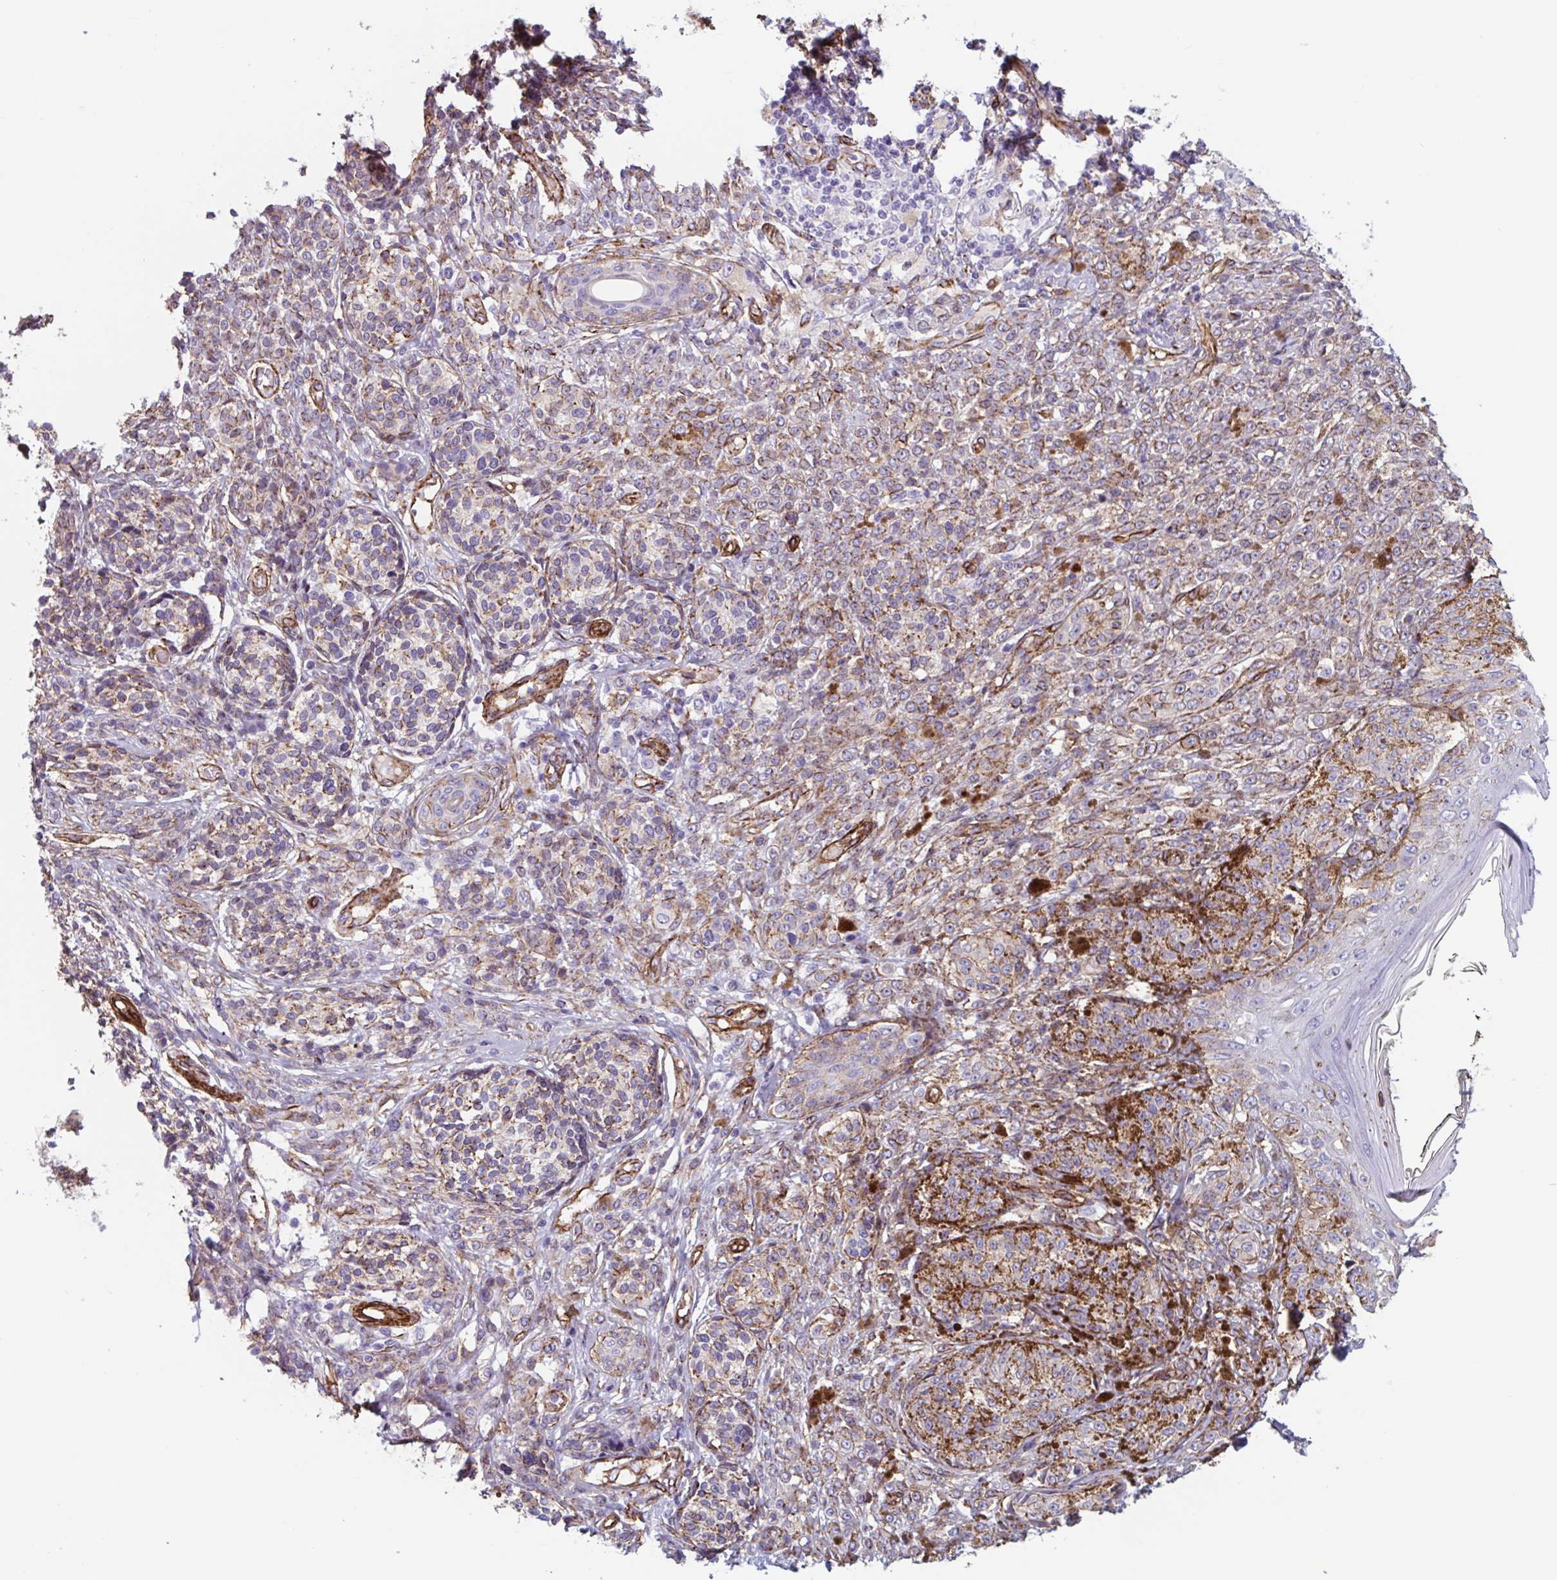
{"staining": {"intensity": "negative", "quantity": "none", "location": "none"}, "tissue": "melanoma", "cell_type": "Tumor cells", "image_type": "cancer", "snomed": [{"axis": "morphology", "description": "Malignant melanoma, NOS"}, {"axis": "topography", "description": "Skin"}], "caption": "Tumor cells are negative for brown protein staining in melanoma.", "gene": "CITED4", "patient": {"sex": "male", "age": 42}}